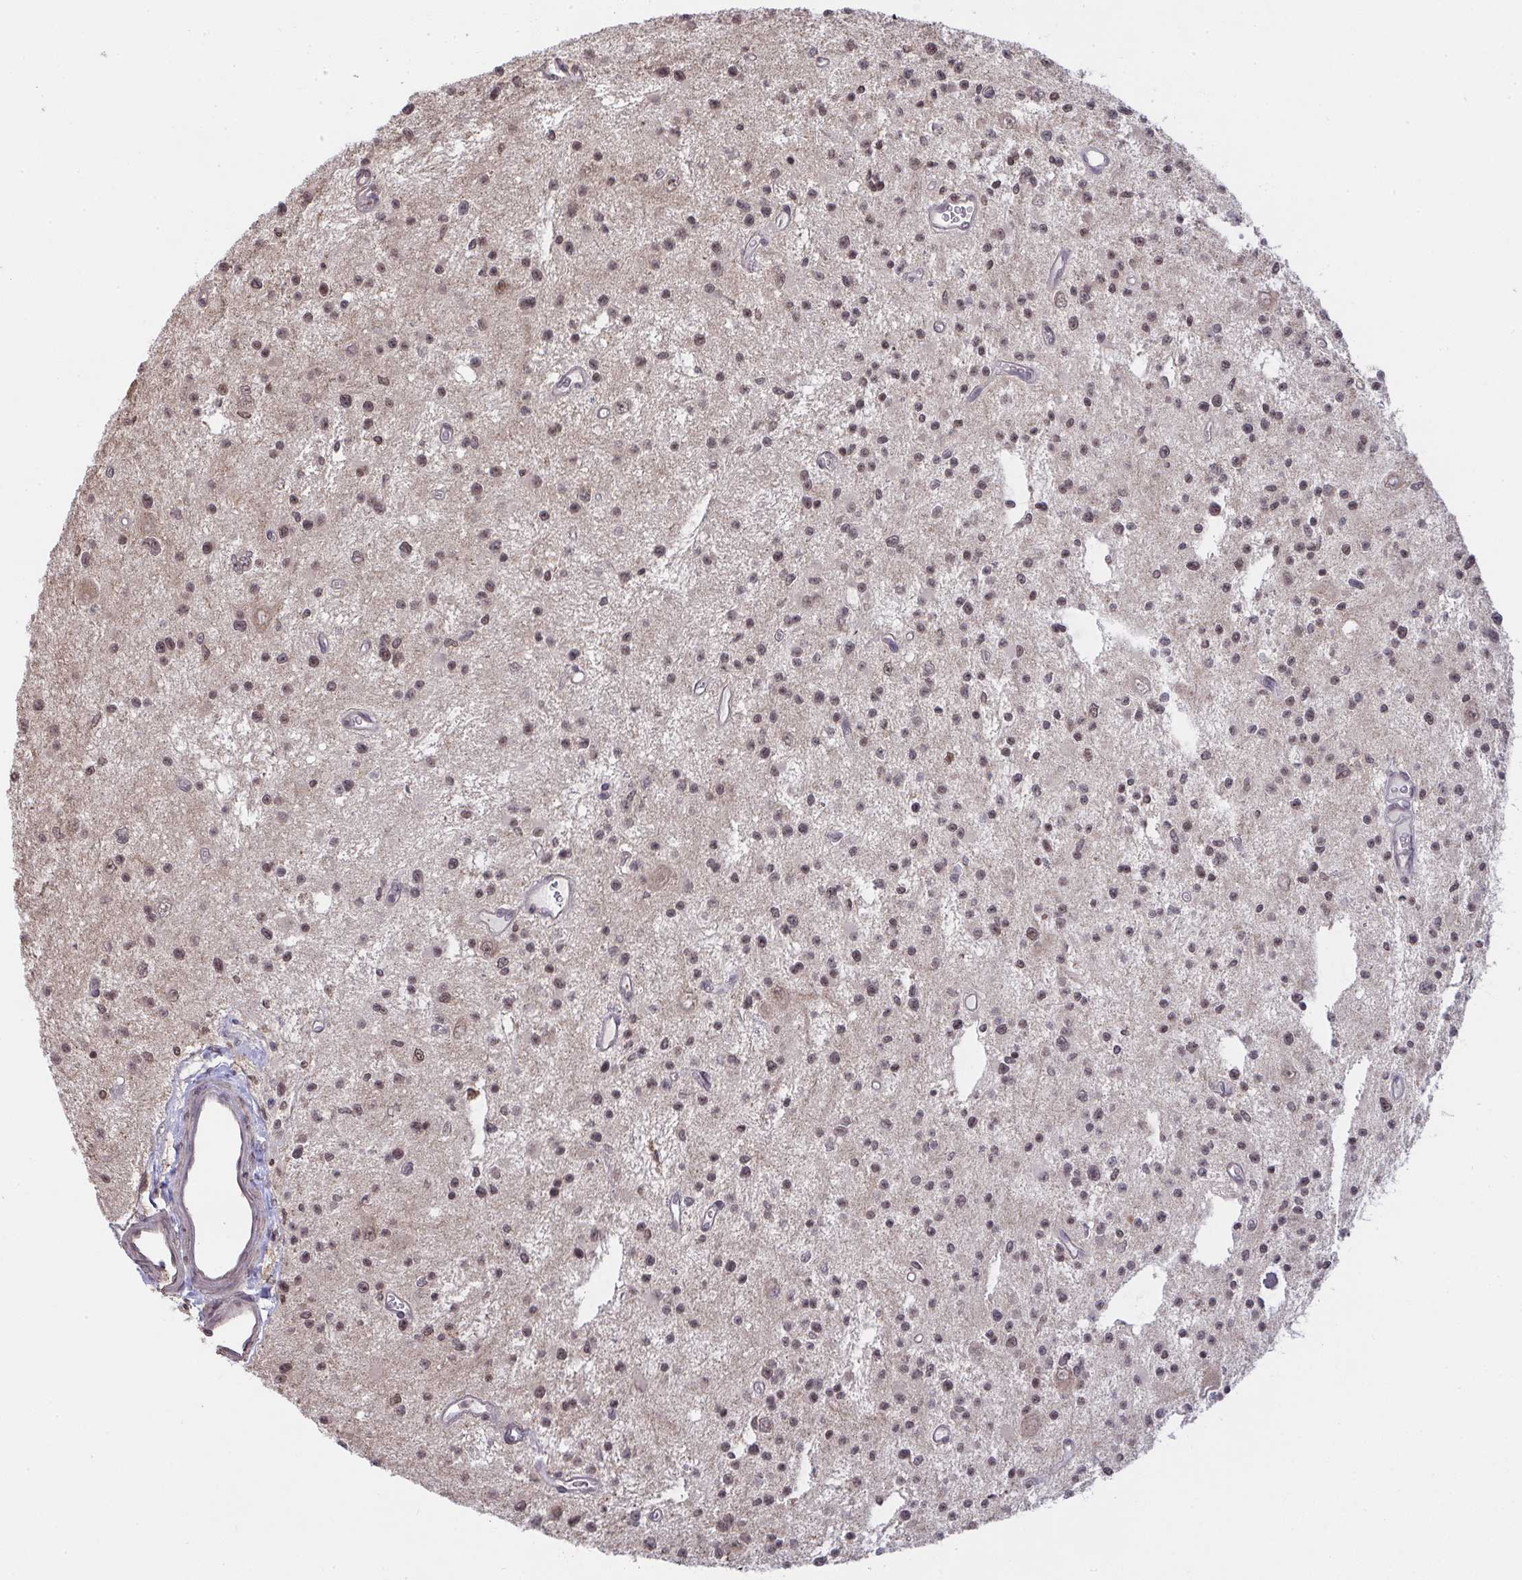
{"staining": {"intensity": "moderate", "quantity": ">75%", "location": "nuclear"}, "tissue": "glioma", "cell_type": "Tumor cells", "image_type": "cancer", "snomed": [{"axis": "morphology", "description": "Glioma, malignant, Low grade"}, {"axis": "topography", "description": "Brain"}], "caption": "High-power microscopy captured an immunohistochemistry micrograph of malignant glioma (low-grade), revealing moderate nuclear expression in about >75% of tumor cells. (DAB (3,3'-diaminobenzidine) IHC with brightfield microscopy, high magnification).", "gene": "SAP30", "patient": {"sex": "male", "age": 43}}